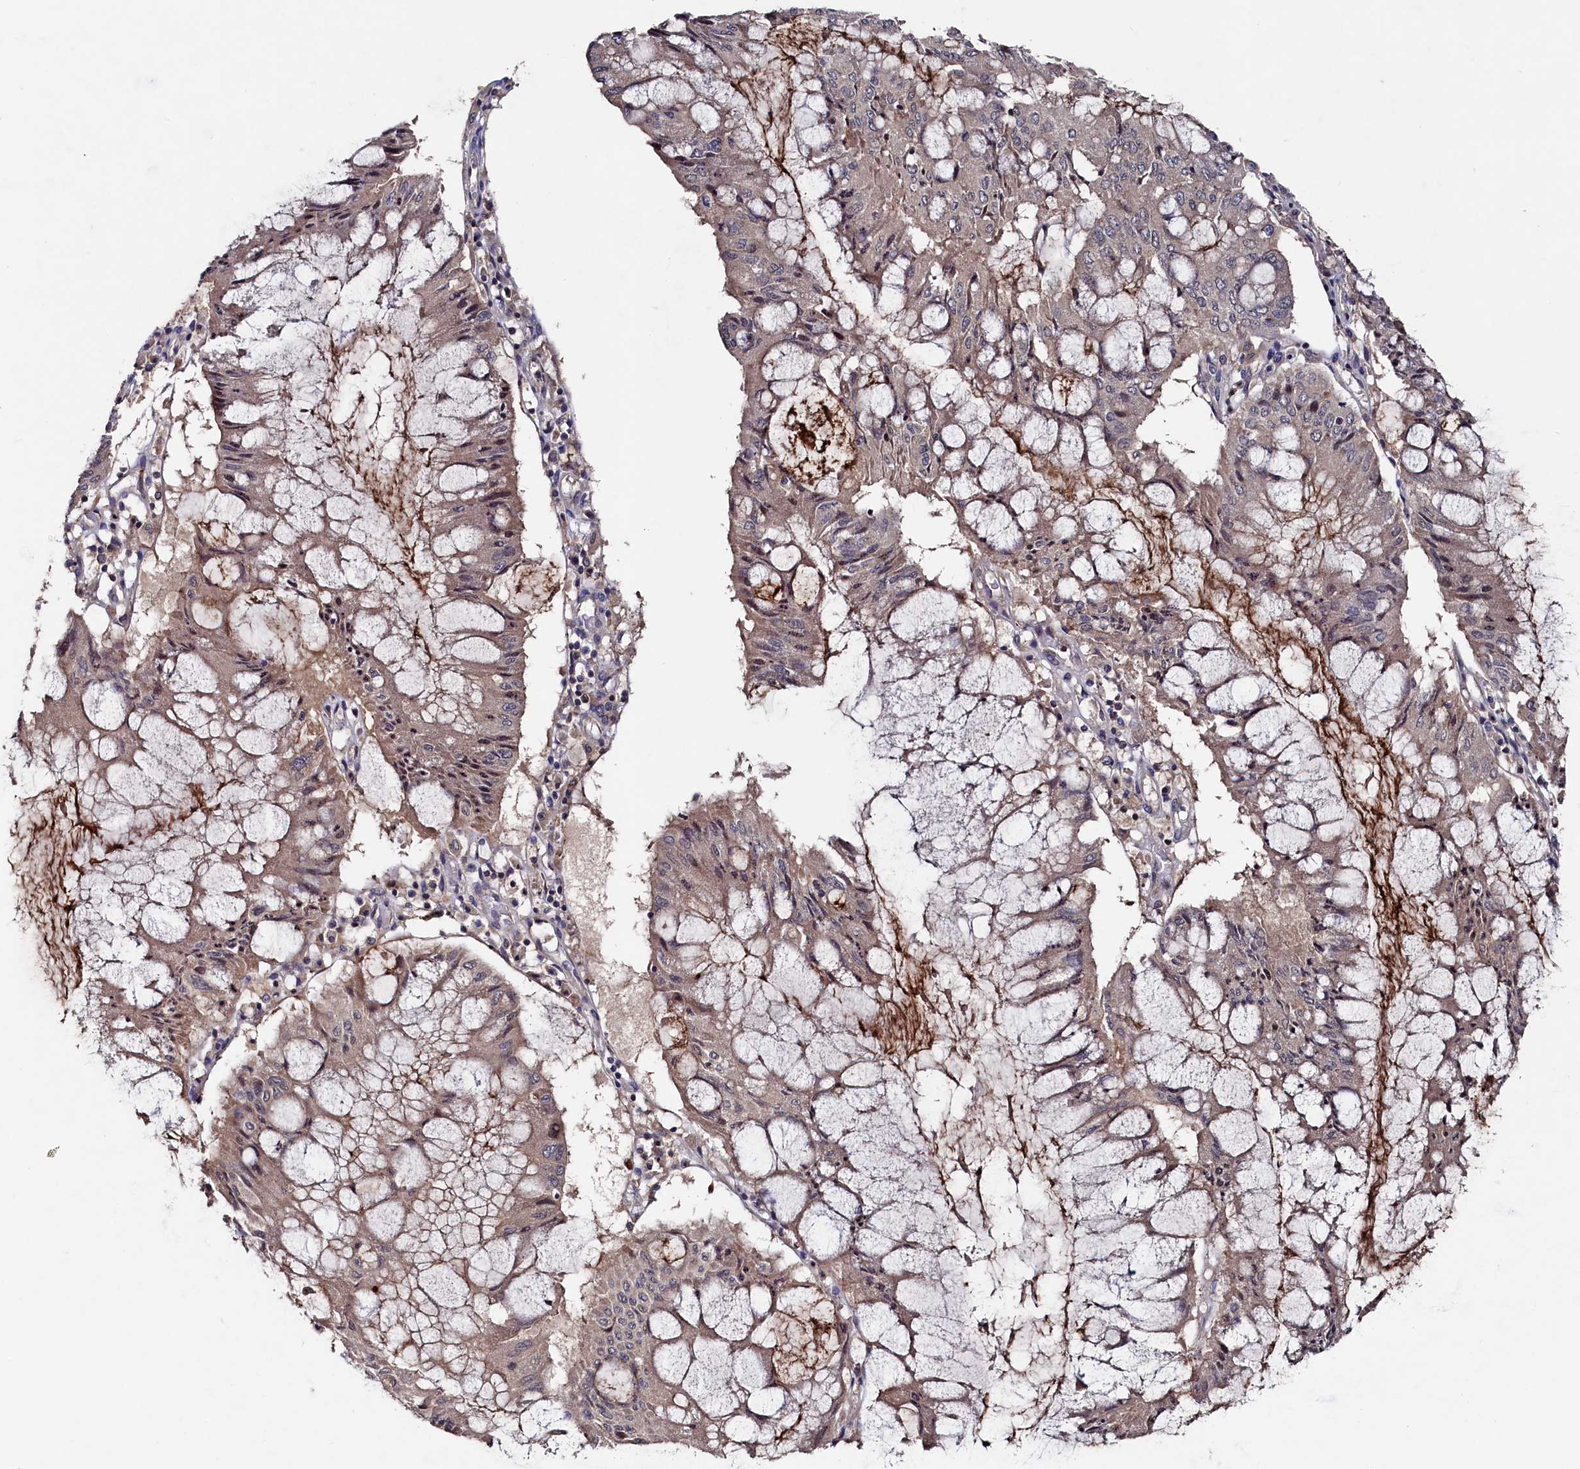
{"staining": {"intensity": "weak", "quantity": ">75%", "location": "cytoplasmic/membranous"}, "tissue": "pancreatic cancer", "cell_type": "Tumor cells", "image_type": "cancer", "snomed": [{"axis": "morphology", "description": "Adenocarcinoma, NOS"}, {"axis": "topography", "description": "Pancreas"}], "caption": "Protein analysis of pancreatic cancer tissue exhibits weak cytoplasmic/membranous staining in approximately >75% of tumor cells.", "gene": "TMC5", "patient": {"sex": "female", "age": 50}}